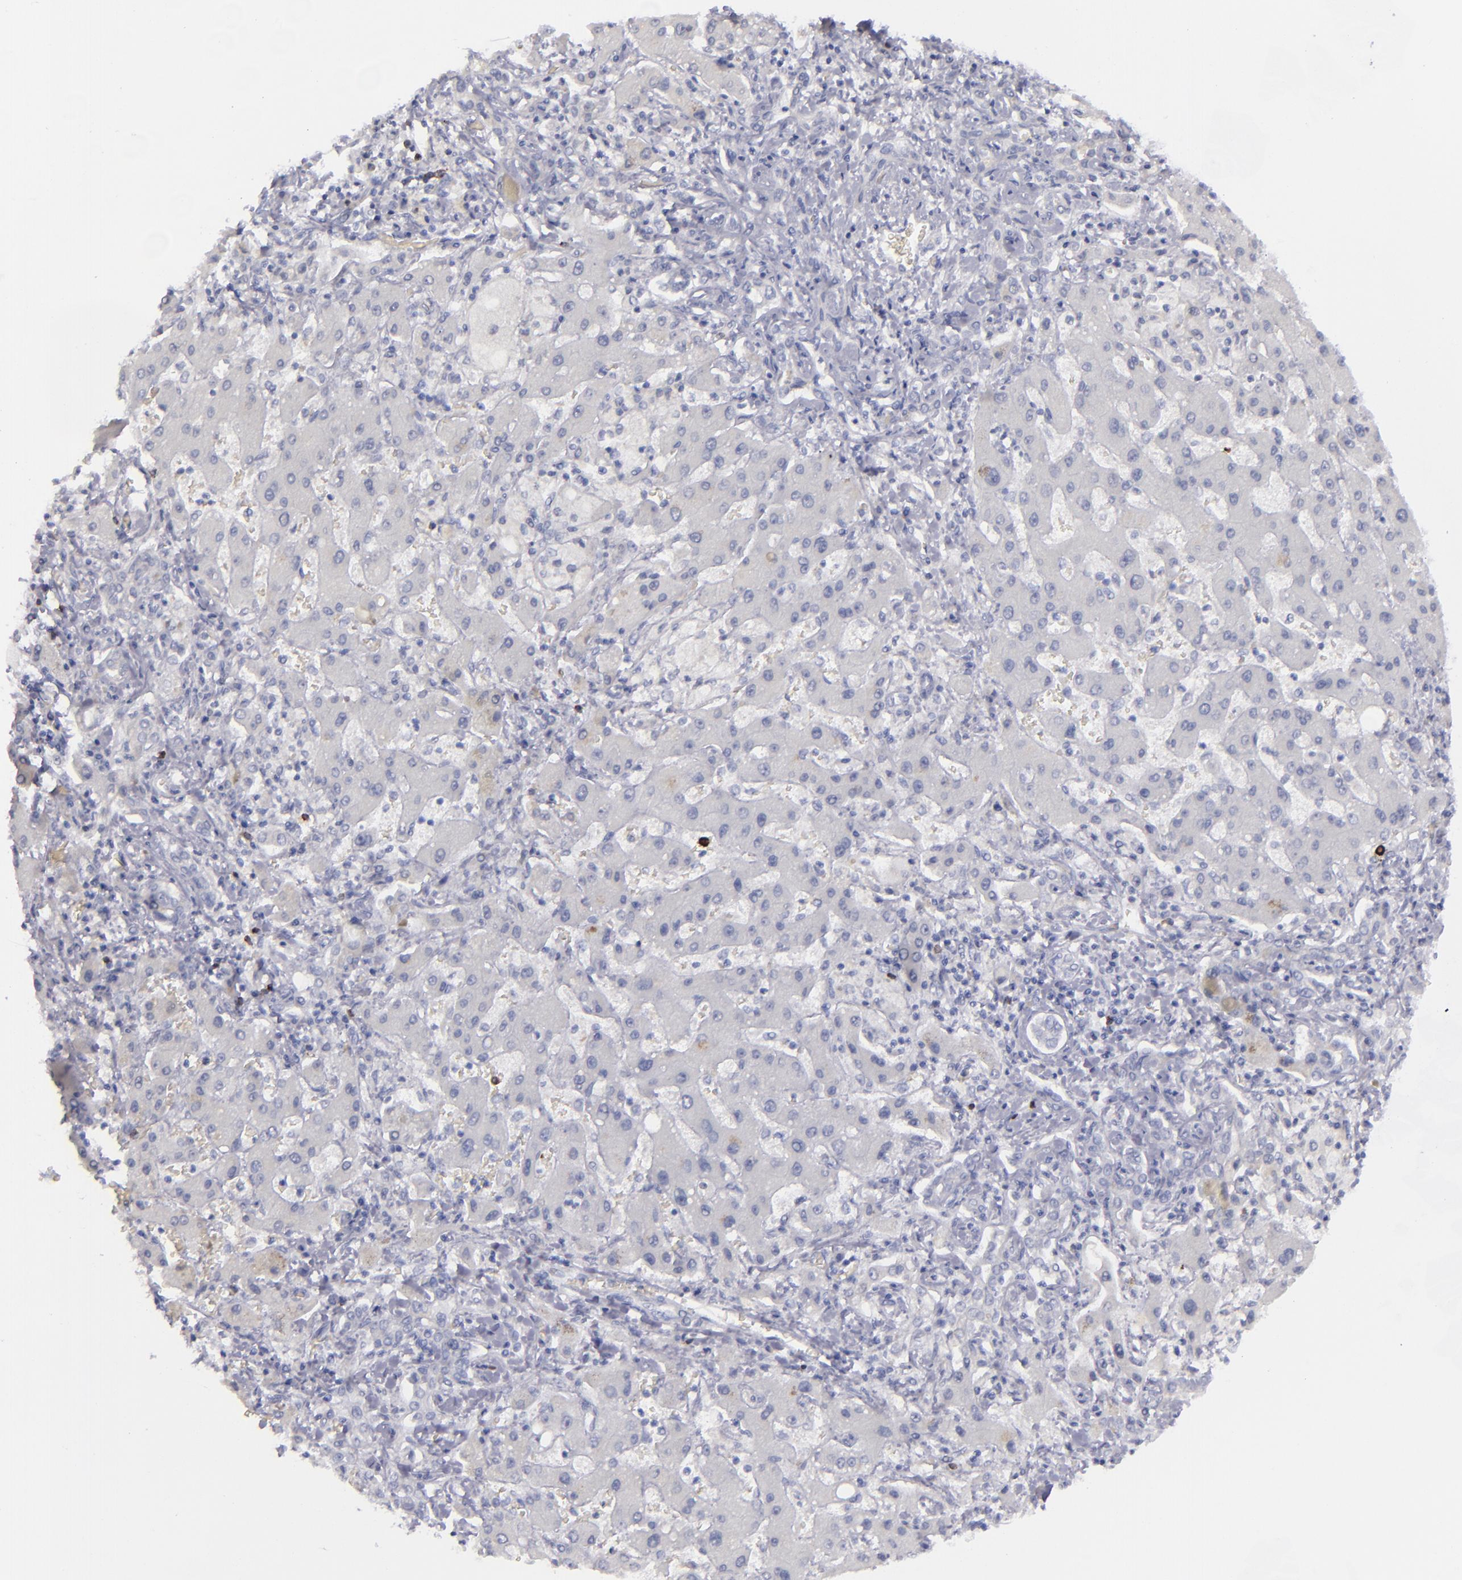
{"staining": {"intensity": "negative", "quantity": "none", "location": "none"}, "tissue": "liver cancer", "cell_type": "Tumor cells", "image_type": "cancer", "snomed": [{"axis": "morphology", "description": "Cholangiocarcinoma"}, {"axis": "topography", "description": "Liver"}], "caption": "A high-resolution histopathology image shows immunohistochemistry (IHC) staining of cholangiocarcinoma (liver), which demonstrates no significant positivity in tumor cells.", "gene": "CD22", "patient": {"sex": "male", "age": 50}}